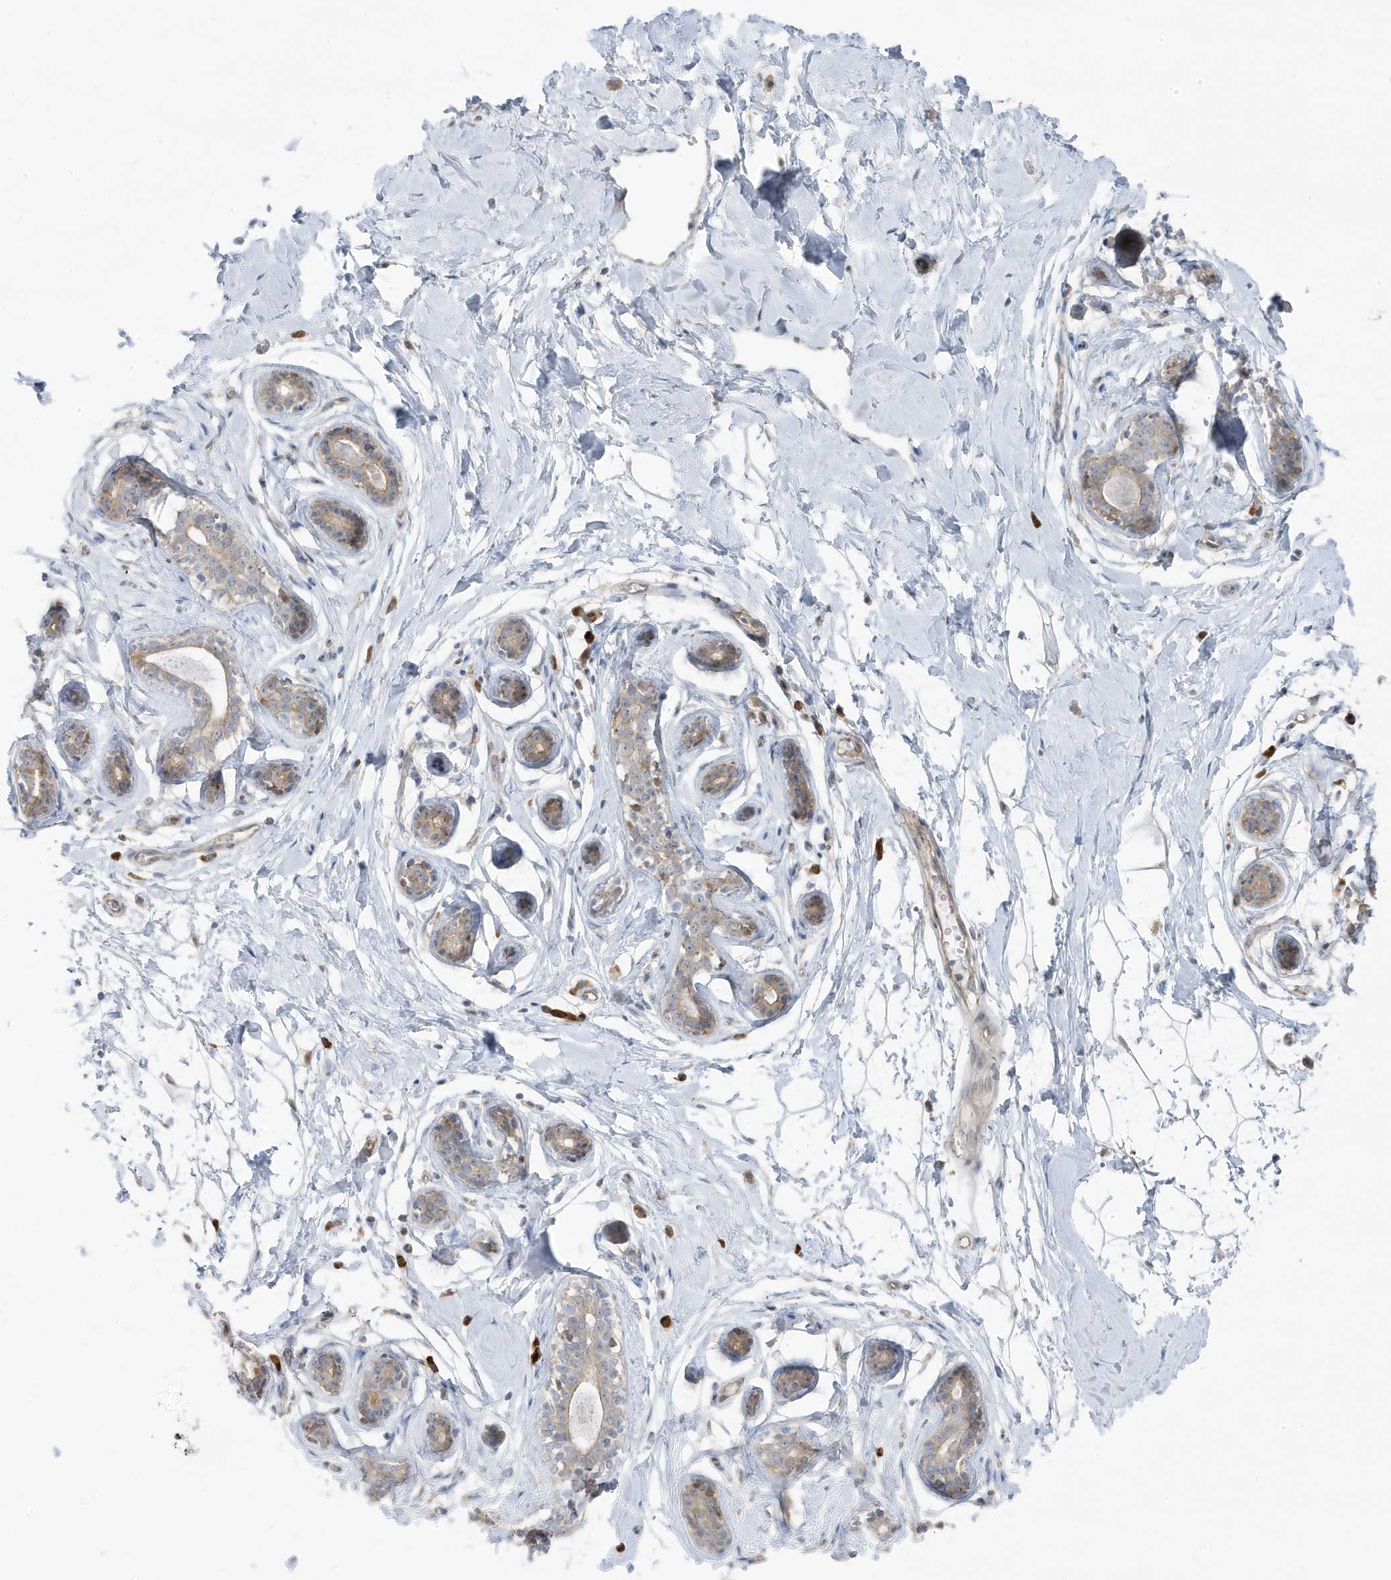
{"staining": {"intensity": "negative", "quantity": "none", "location": "none"}, "tissue": "breast", "cell_type": "Adipocytes", "image_type": "normal", "snomed": [{"axis": "morphology", "description": "Normal tissue, NOS"}, {"axis": "morphology", "description": "Adenoma, NOS"}, {"axis": "topography", "description": "Breast"}], "caption": "IHC photomicrograph of normal breast stained for a protein (brown), which exhibits no staining in adipocytes. Brightfield microscopy of immunohistochemistry (IHC) stained with DAB (3,3'-diaminobenzidine) (brown) and hematoxylin (blue), captured at high magnification.", "gene": "ZNF654", "patient": {"sex": "female", "age": 23}}